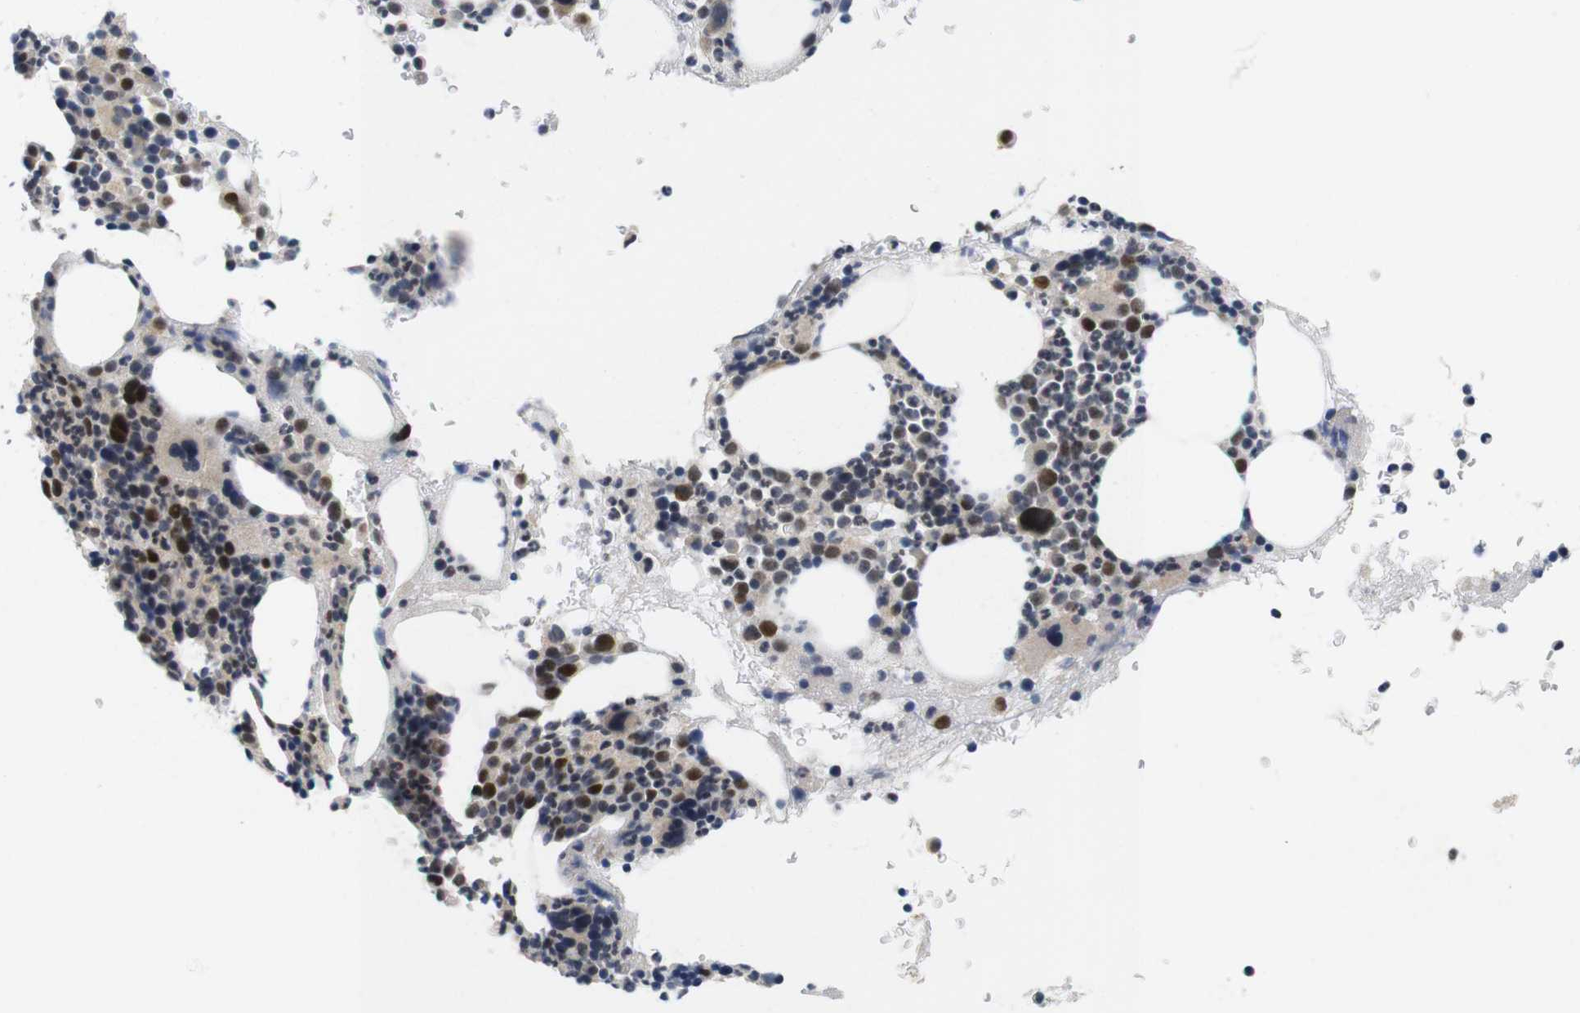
{"staining": {"intensity": "strong", "quantity": "<25%", "location": "nuclear"}, "tissue": "bone marrow", "cell_type": "Hematopoietic cells", "image_type": "normal", "snomed": [{"axis": "morphology", "description": "Normal tissue, NOS"}, {"axis": "morphology", "description": "Inflammation, NOS"}, {"axis": "topography", "description": "Bone marrow"}], "caption": "Immunohistochemistry (IHC) (DAB) staining of normal bone marrow exhibits strong nuclear protein positivity in about <25% of hematopoietic cells. (Stains: DAB in brown, nuclei in blue, Microscopy: brightfield microscopy at high magnification).", "gene": "SKP2", "patient": {"sex": "male", "age": 73}}